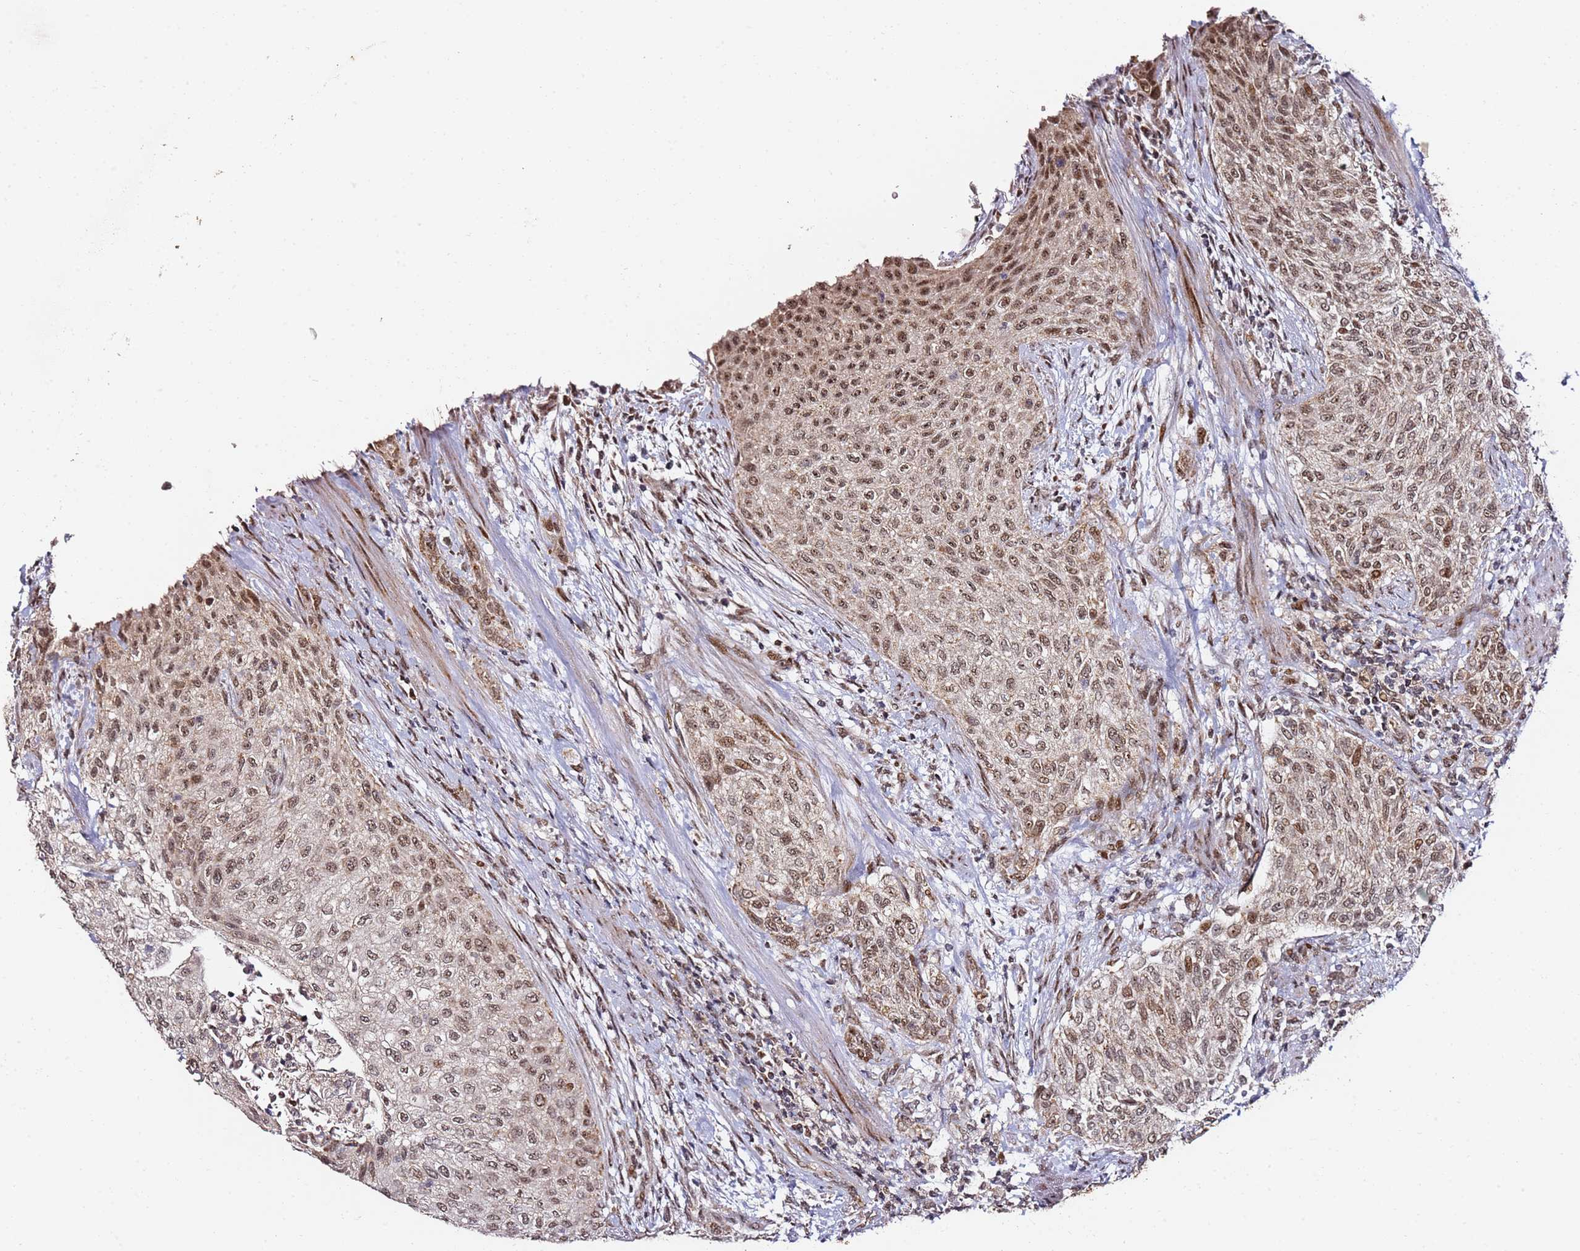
{"staining": {"intensity": "moderate", "quantity": ">75%", "location": "cytoplasmic/membranous,nuclear"}, "tissue": "urothelial cancer", "cell_type": "Tumor cells", "image_type": "cancer", "snomed": [{"axis": "morphology", "description": "Normal tissue, NOS"}, {"axis": "morphology", "description": "Urothelial carcinoma, NOS"}, {"axis": "topography", "description": "Urinary bladder"}, {"axis": "topography", "description": "Peripheral nerve tissue"}], "caption": "Moderate cytoplasmic/membranous and nuclear expression is identified in about >75% of tumor cells in transitional cell carcinoma.", "gene": "TP53AIP1", "patient": {"sex": "male", "age": 35}}